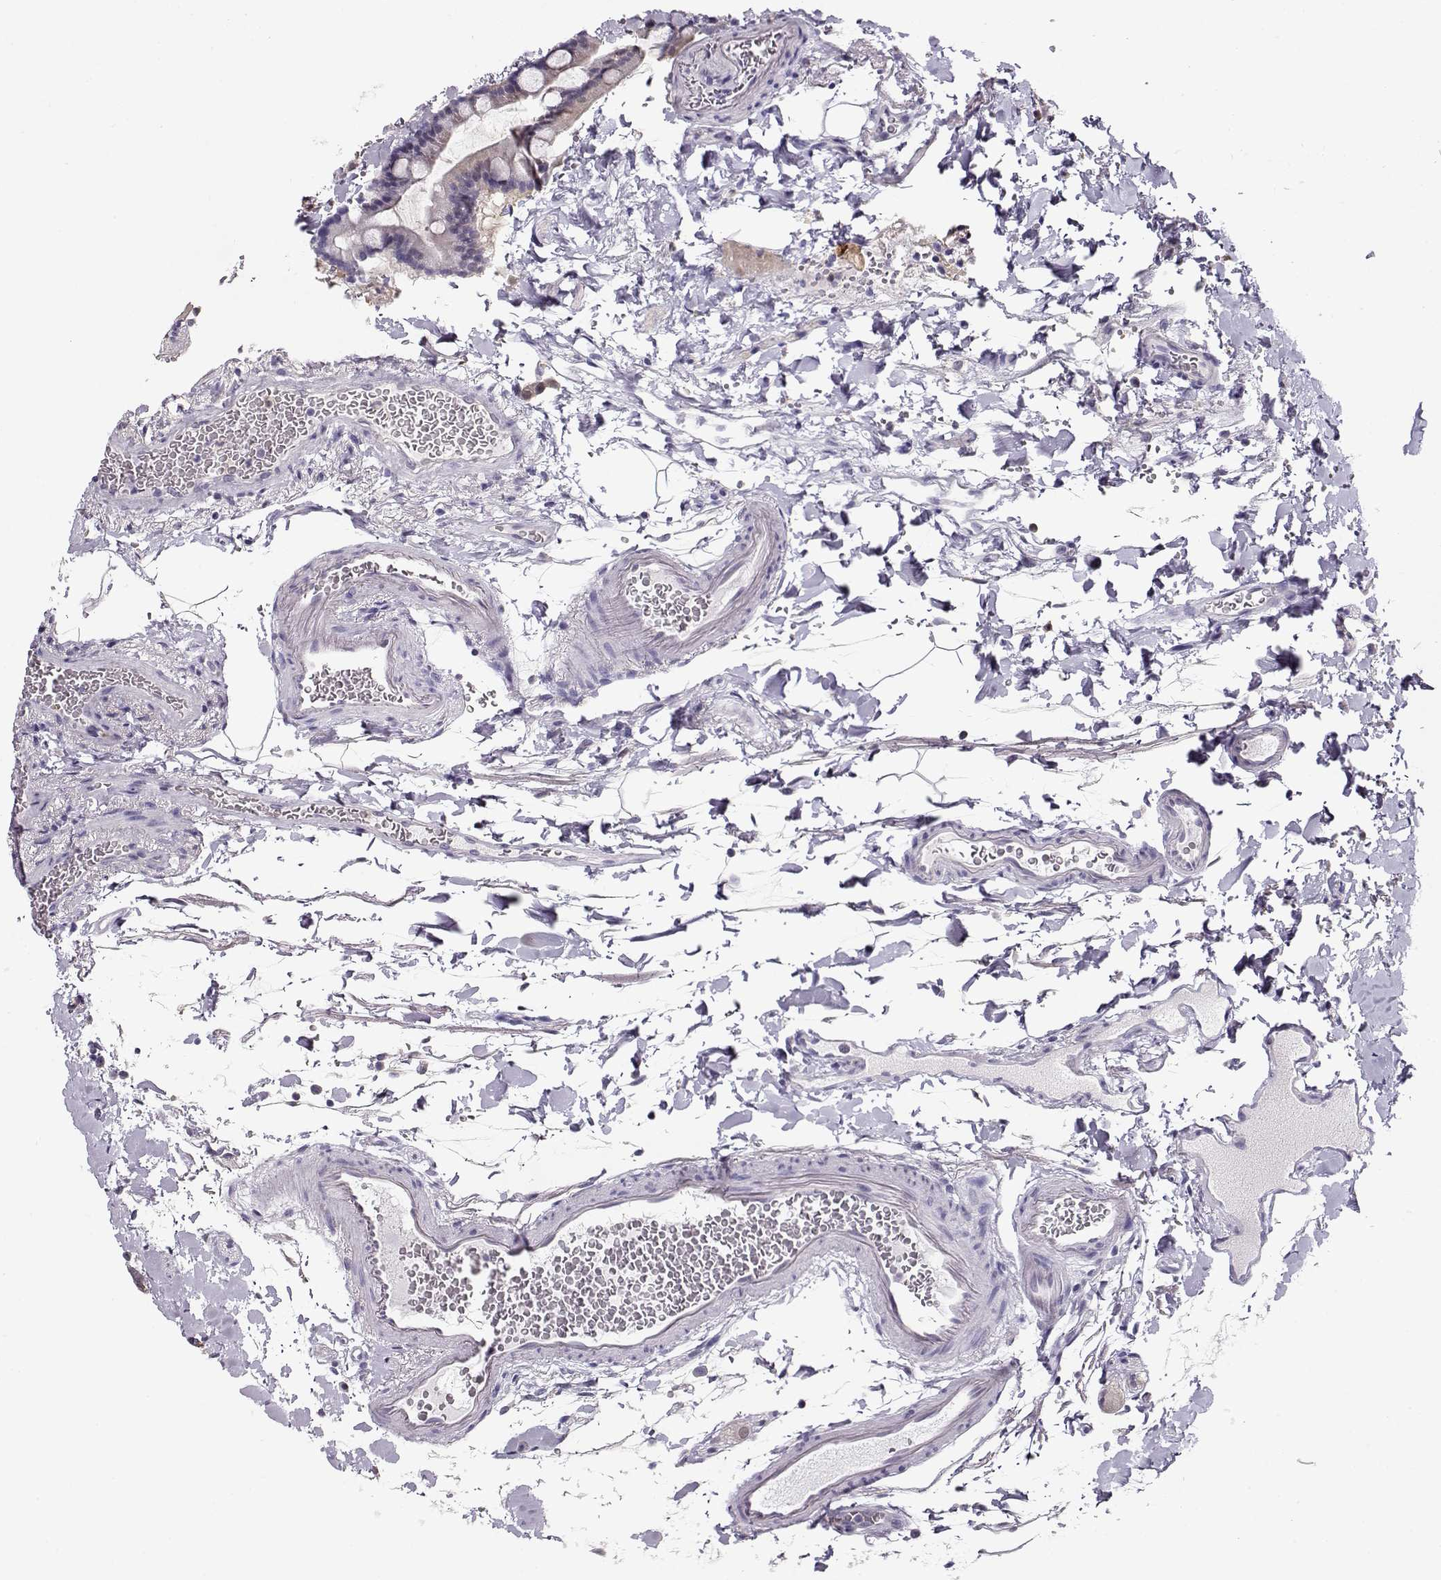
{"staining": {"intensity": "weak", "quantity": "<25%", "location": "cytoplasmic/membranous,nuclear"}, "tissue": "duodenum", "cell_type": "Glandular cells", "image_type": "normal", "snomed": [{"axis": "morphology", "description": "Normal tissue, NOS"}, {"axis": "topography", "description": "Duodenum"}], "caption": "Histopathology image shows no significant protein staining in glandular cells of unremarkable duodenum. Brightfield microscopy of immunohistochemistry stained with DAB (brown) and hematoxylin (blue), captured at high magnification.", "gene": "CCR8", "patient": {"sex": "male", "age": 59}}